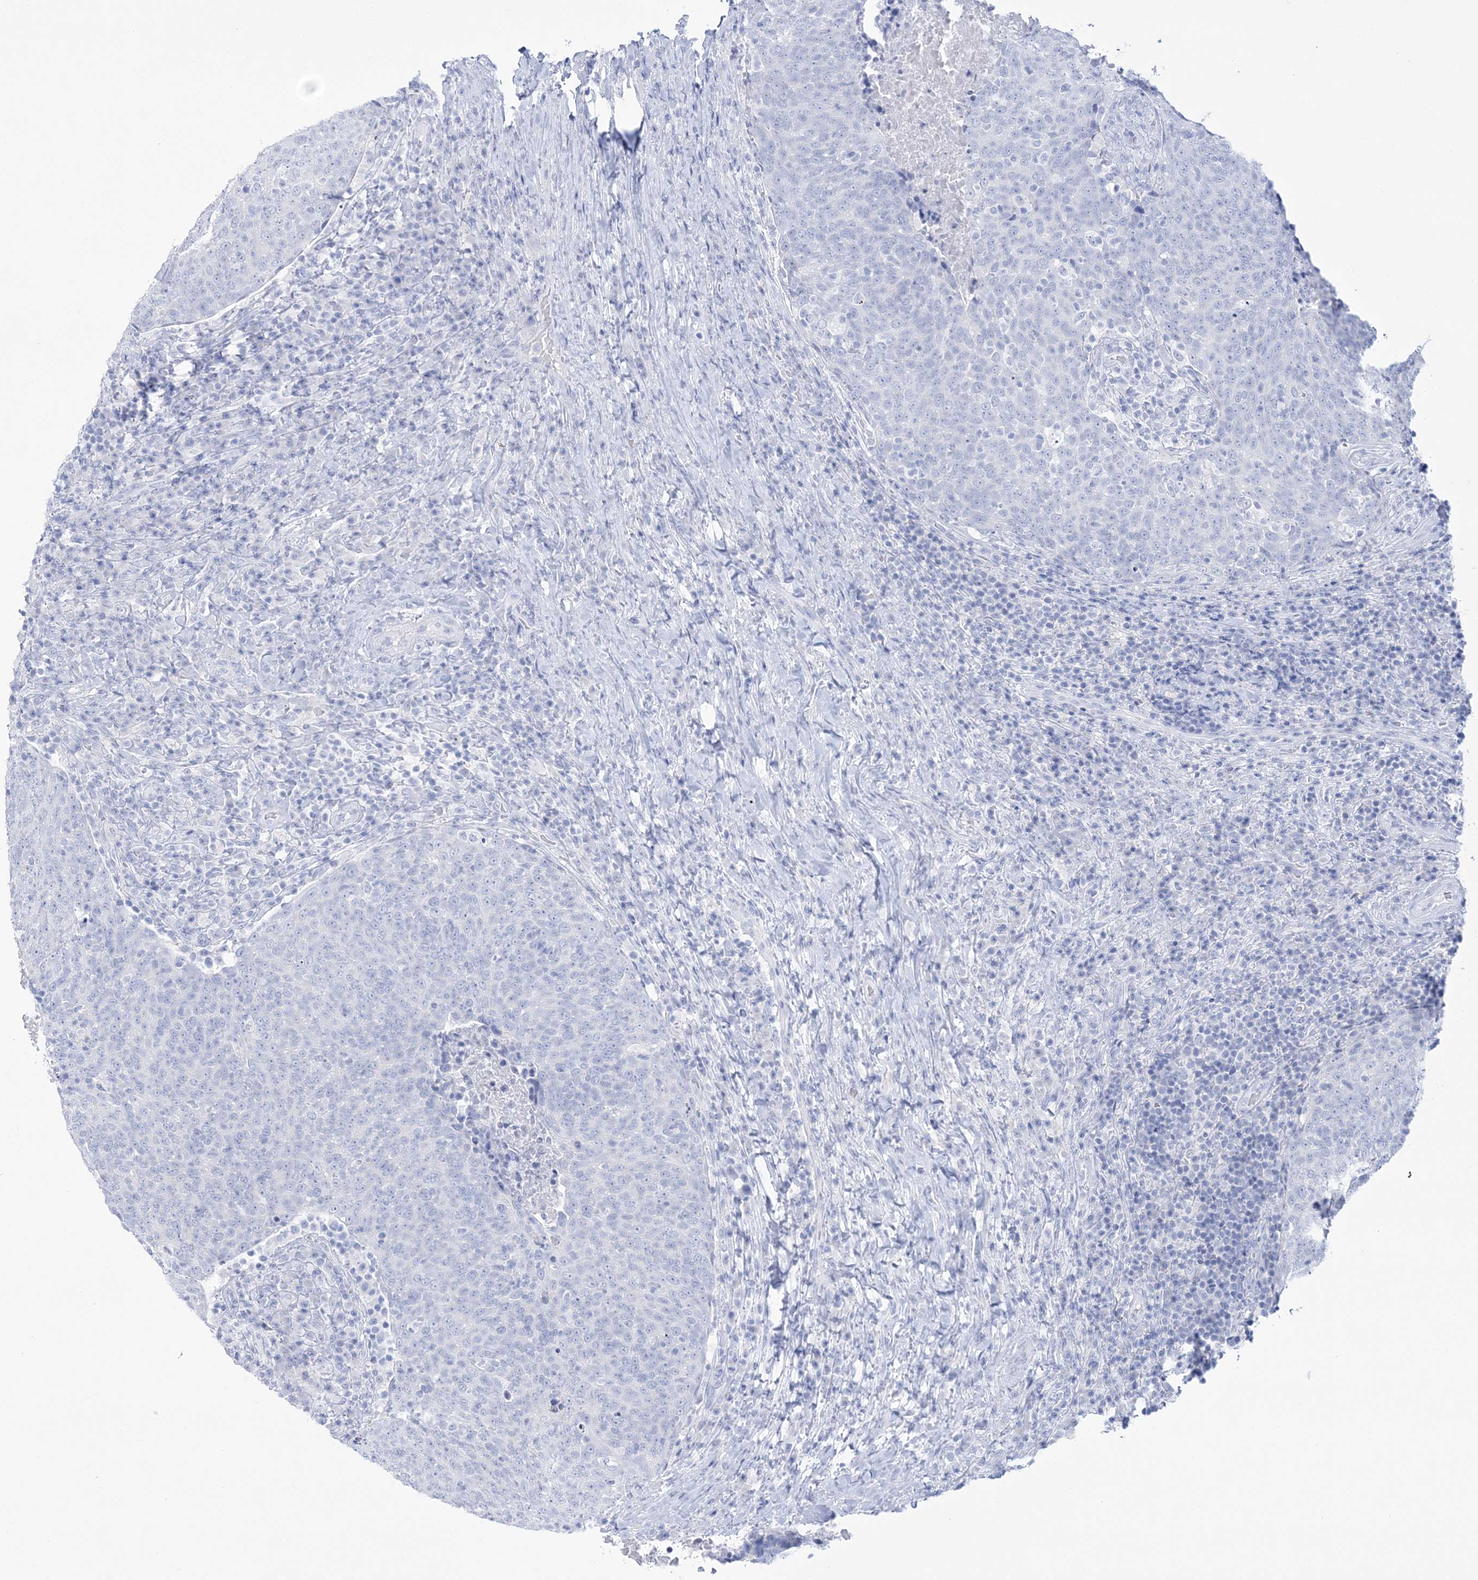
{"staining": {"intensity": "negative", "quantity": "none", "location": "none"}, "tissue": "head and neck cancer", "cell_type": "Tumor cells", "image_type": "cancer", "snomed": [{"axis": "morphology", "description": "Squamous cell carcinoma, NOS"}, {"axis": "morphology", "description": "Squamous cell carcinoma, metastatic, NOS"}, {"axis": "topography", "description": "Lymph node"}, {"axis": "topography", "description": "Head-Neck"}], "caption": "This is an IHC micrograph of human head and neck squamous cell carcinoma. There is no staining in tumor cells.", "gene": "RBP2", "patient": {"sex": "male", "age": 62}}